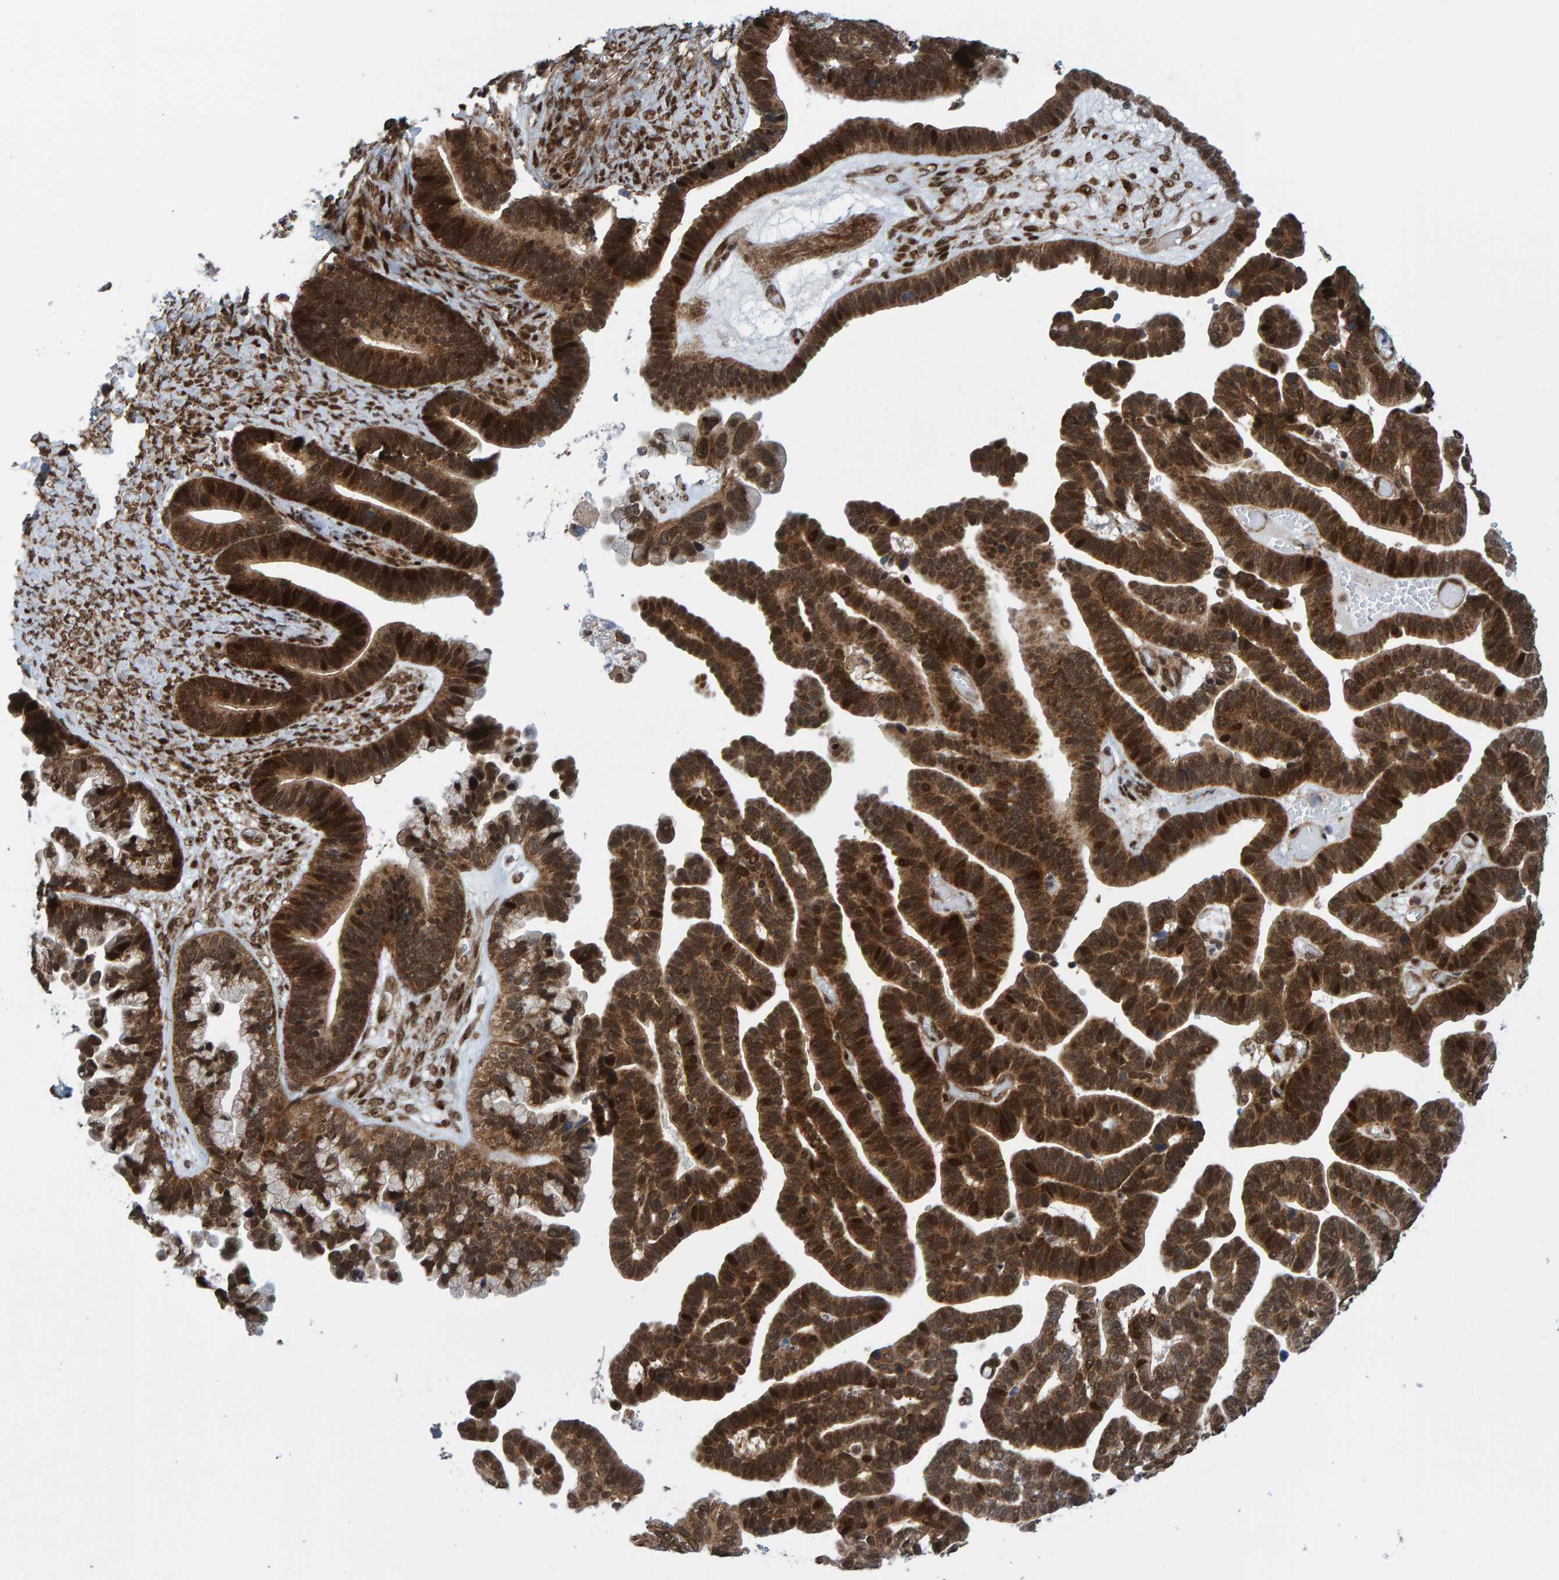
{"staining": {"intensity": "strong", "quantity": ">75%", "location": "cytoplasmic/membranous,nuclear"}, "tissue": "ovarian cancer", "cell_type": "Tumor cells", "image_type": "cancer", "snomed": [{"axis": "morphology", "description": "Cystadenocarcinoma, serous, NOS"}, {"axis": "topography", "description": "Ovary"}], "caption": "A photomicrograph showing strong cytoplasmic/membranous and nuclear positivity in approximately >75% of tumor cells in ovarian serous cystadenocarcinoma, as visualized by brown immunohistochemical staining.", "gene": "ZNF366", "patient": {"sex": "female", "age": 56}}